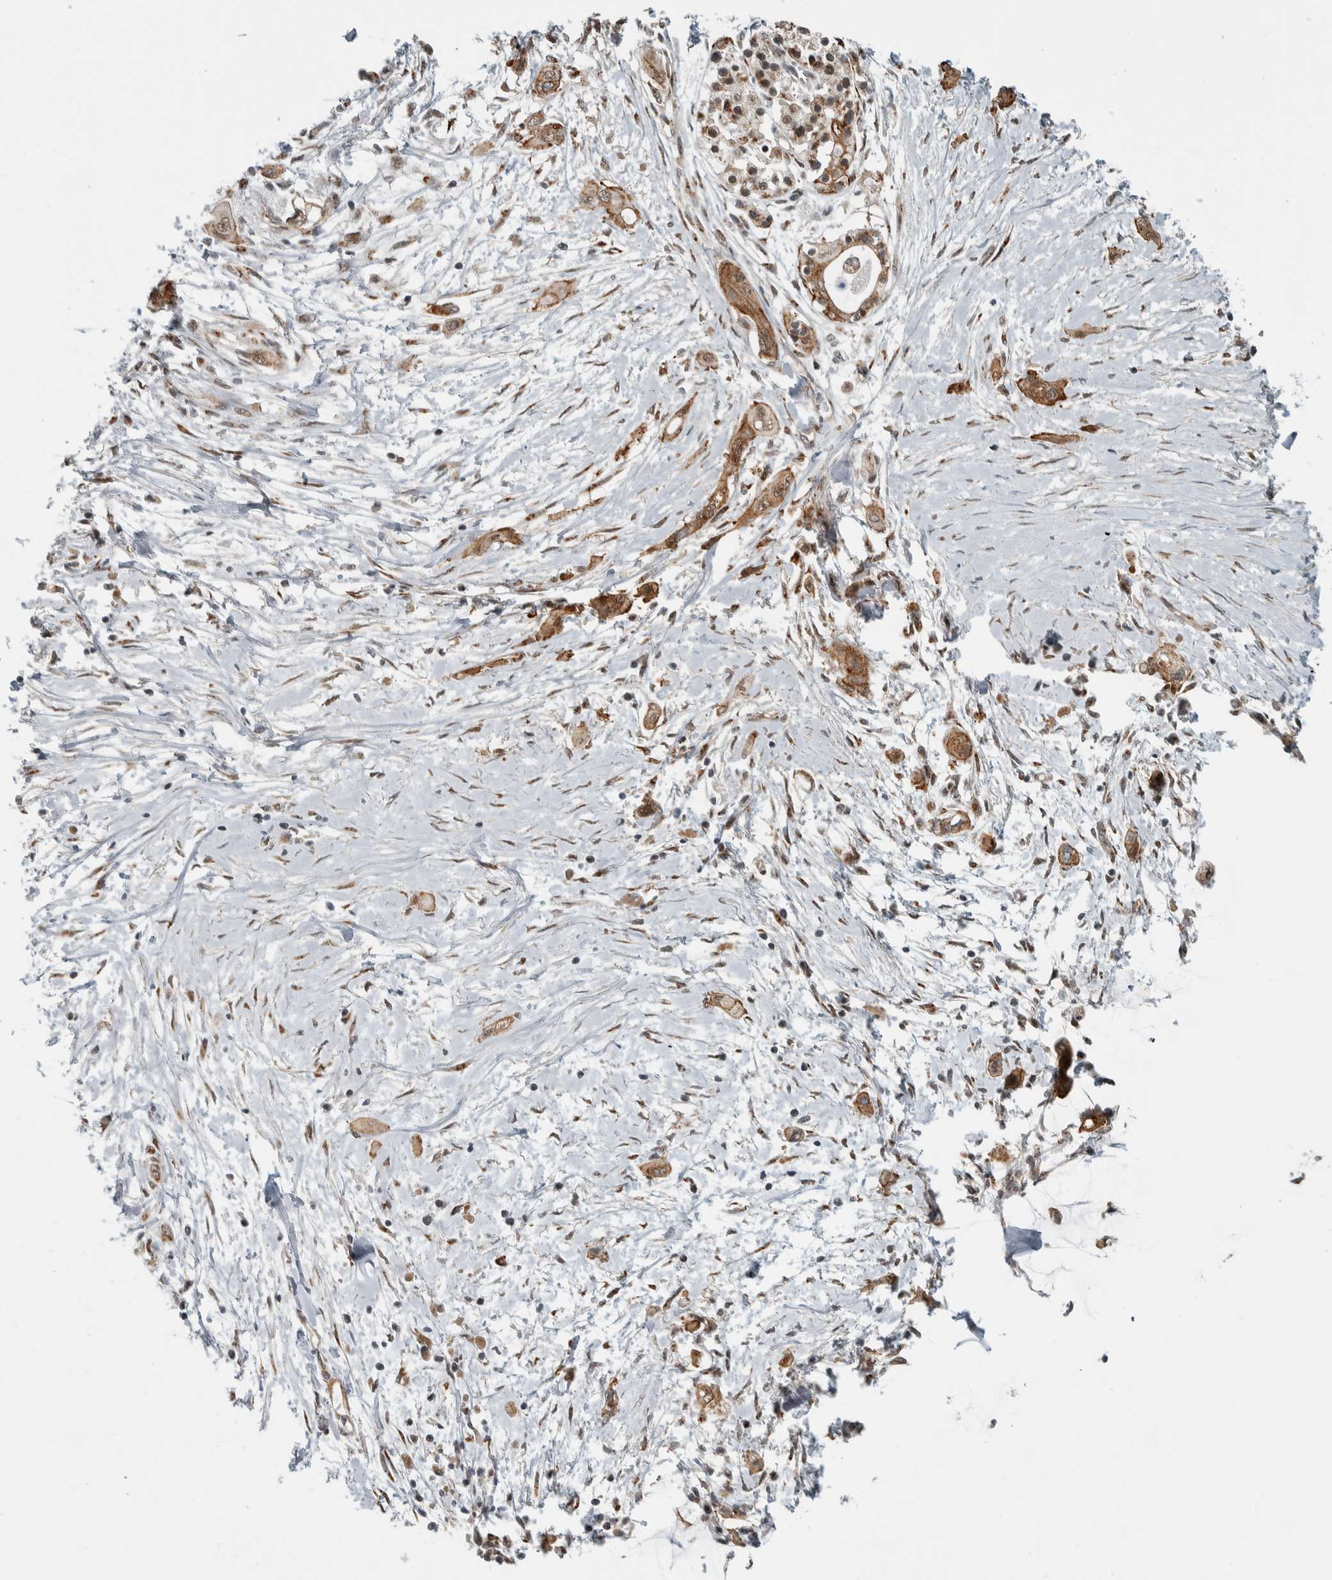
{"staining": {"intensity": "moderate", "quantity": ">75%", "location": "cytoplasmic/membranous"}, "tissue": "pancreatic cancer", "cell_type": "Tumor cells", "image_type": "cancer", "snomed": [{"axis": "morphology", "description": "Adenocarcinoma, NOS"}, {"axis": "topography", "description": "Pancreas"}], "caption": "Protein analysis of pancreatic cancer tissue reveals moderate cytoplasmic/membranous expression in about >75% of tumor cells.", "gene": "ZMYND8", "patient": {"sex": "male", "age": 59}}